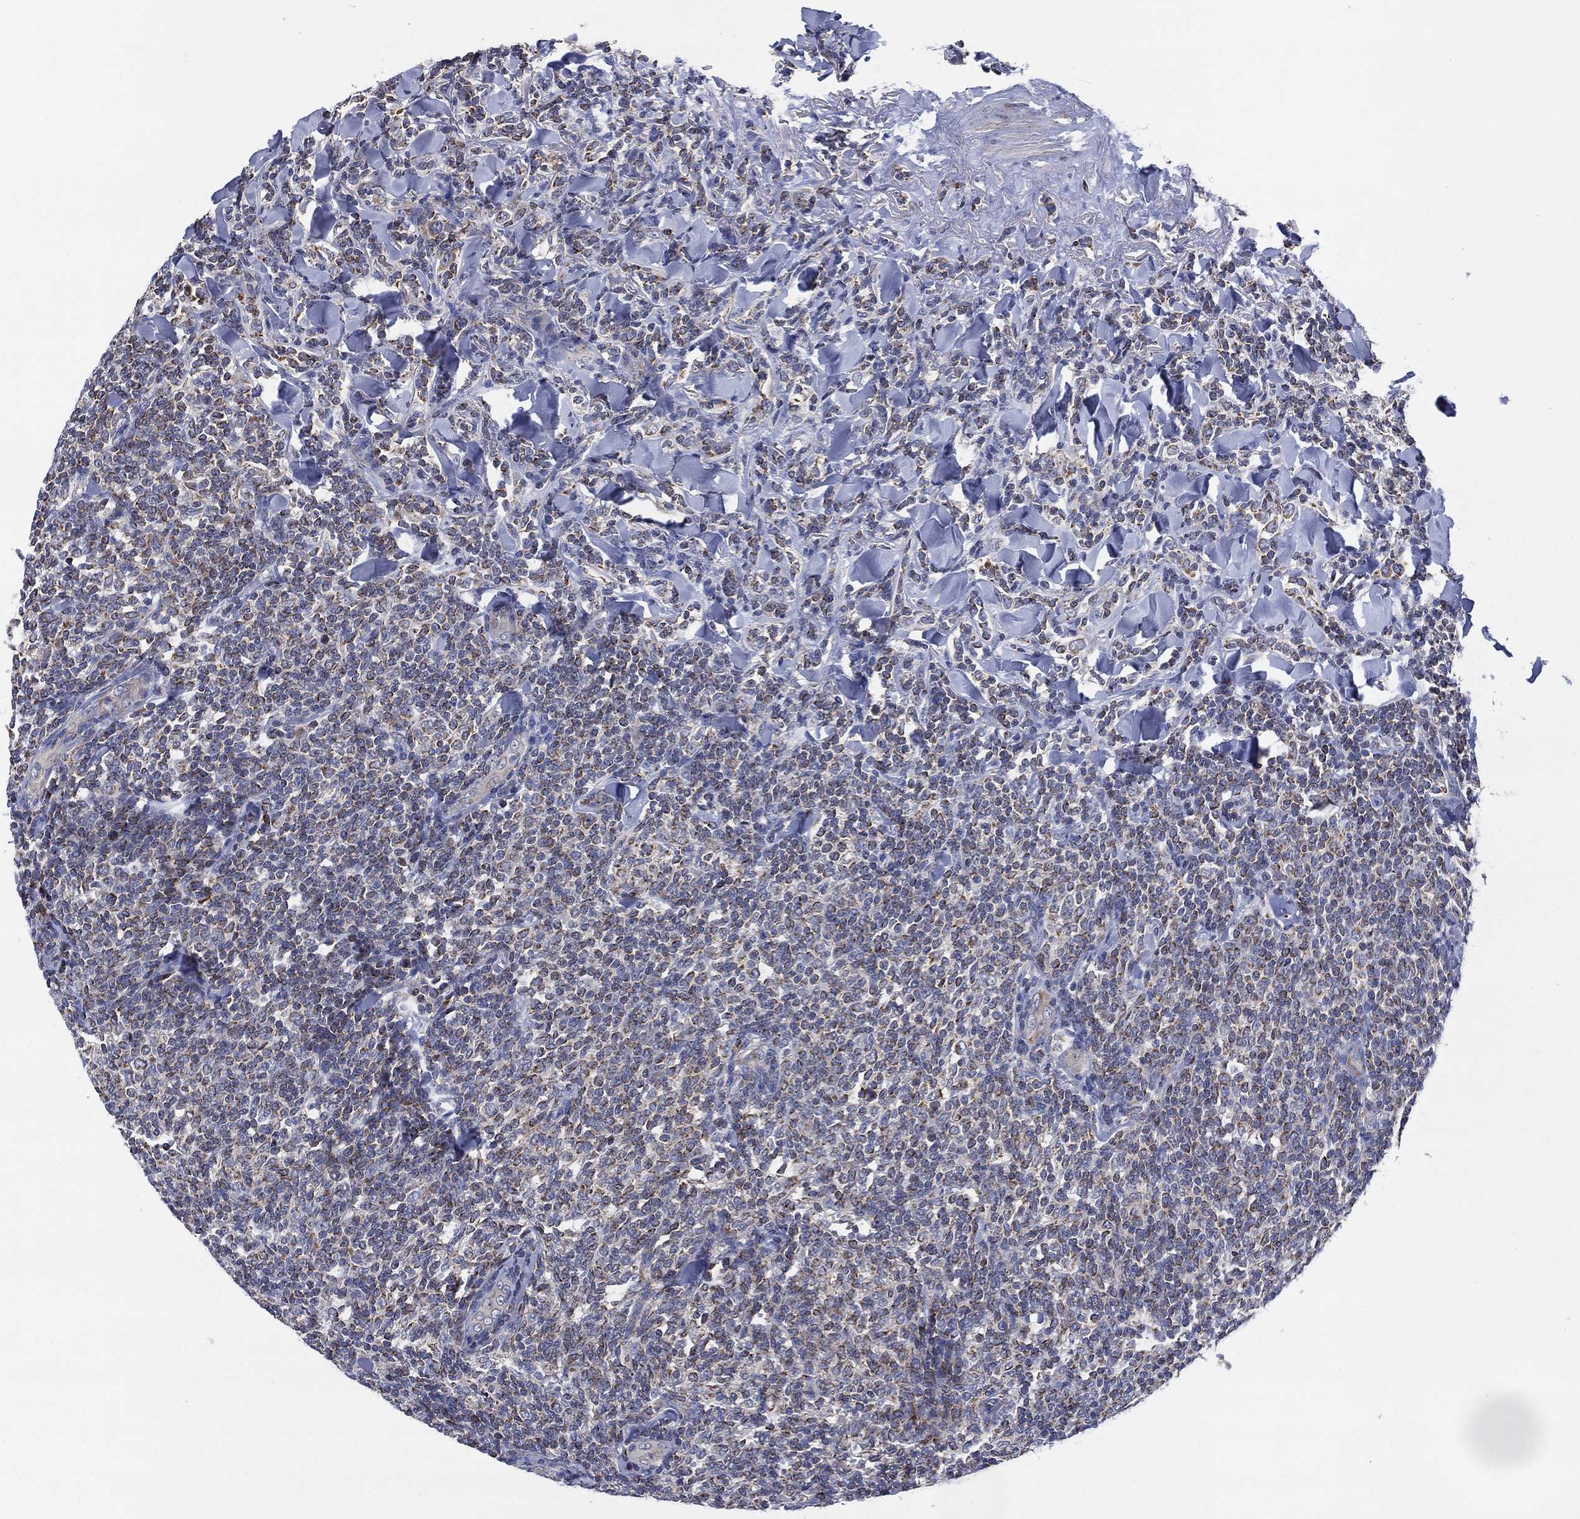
{"staining": {"intensity": "moderate", "quantity": "25%-75%", "location": "cytoplasmic/membranous"}, "tissue": "lymphoma", "cell_type": "Tumor cells", "image_type": "cancer", "snomed": [{"axis": "morphology", "description": "Malignant lymphoma, non-Hodgkin's type, Low grade"}, {"axis": "topography", "description": "Lymph node"}], "caption": "Brown immunohistochemical staining in human lymphoma demonstrates moderate cytoplasmic/membranous staining in about 25%-75% of tumor cells.", "gene": "PPP2R5A", "patient": {"sex": "female", "age": 56}}